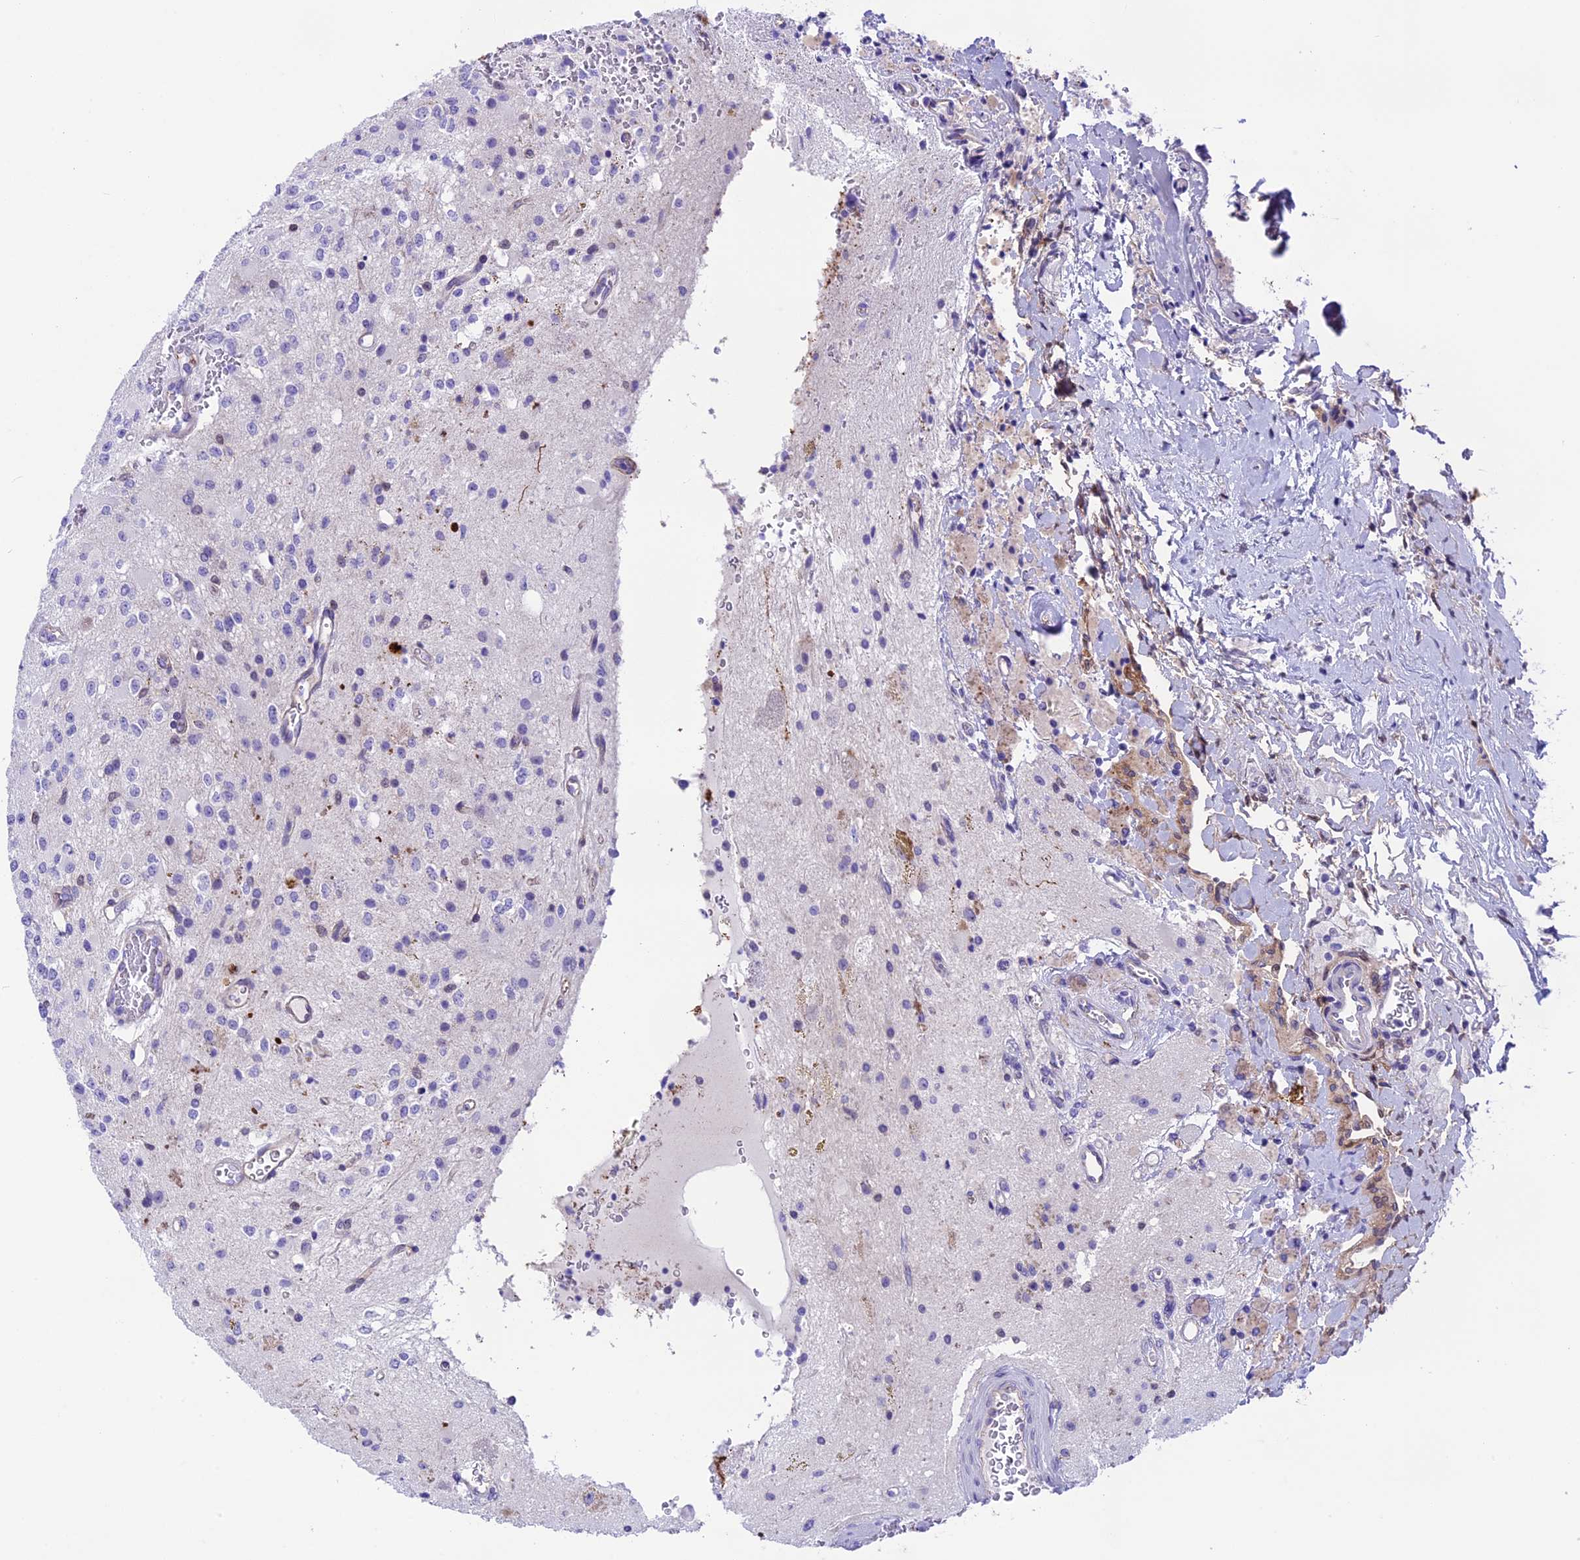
{"staining": {"intensity": "negative", "quantity": "none", "location": "none"}, "tissue": "glioma", "cell_type": "Tumor cells", "image_type": "cancer", "snomed": [{"axis": "morphology", "description": "Glioma, malignant, High grade"}, {"axis": "topography", "description": "Brain"}], "caption": "Protein analysis of glioma demonstrates no significant staining in tumor cells.", "gene": "PRR15", "patient": {"sex": "male", "age": 34}}